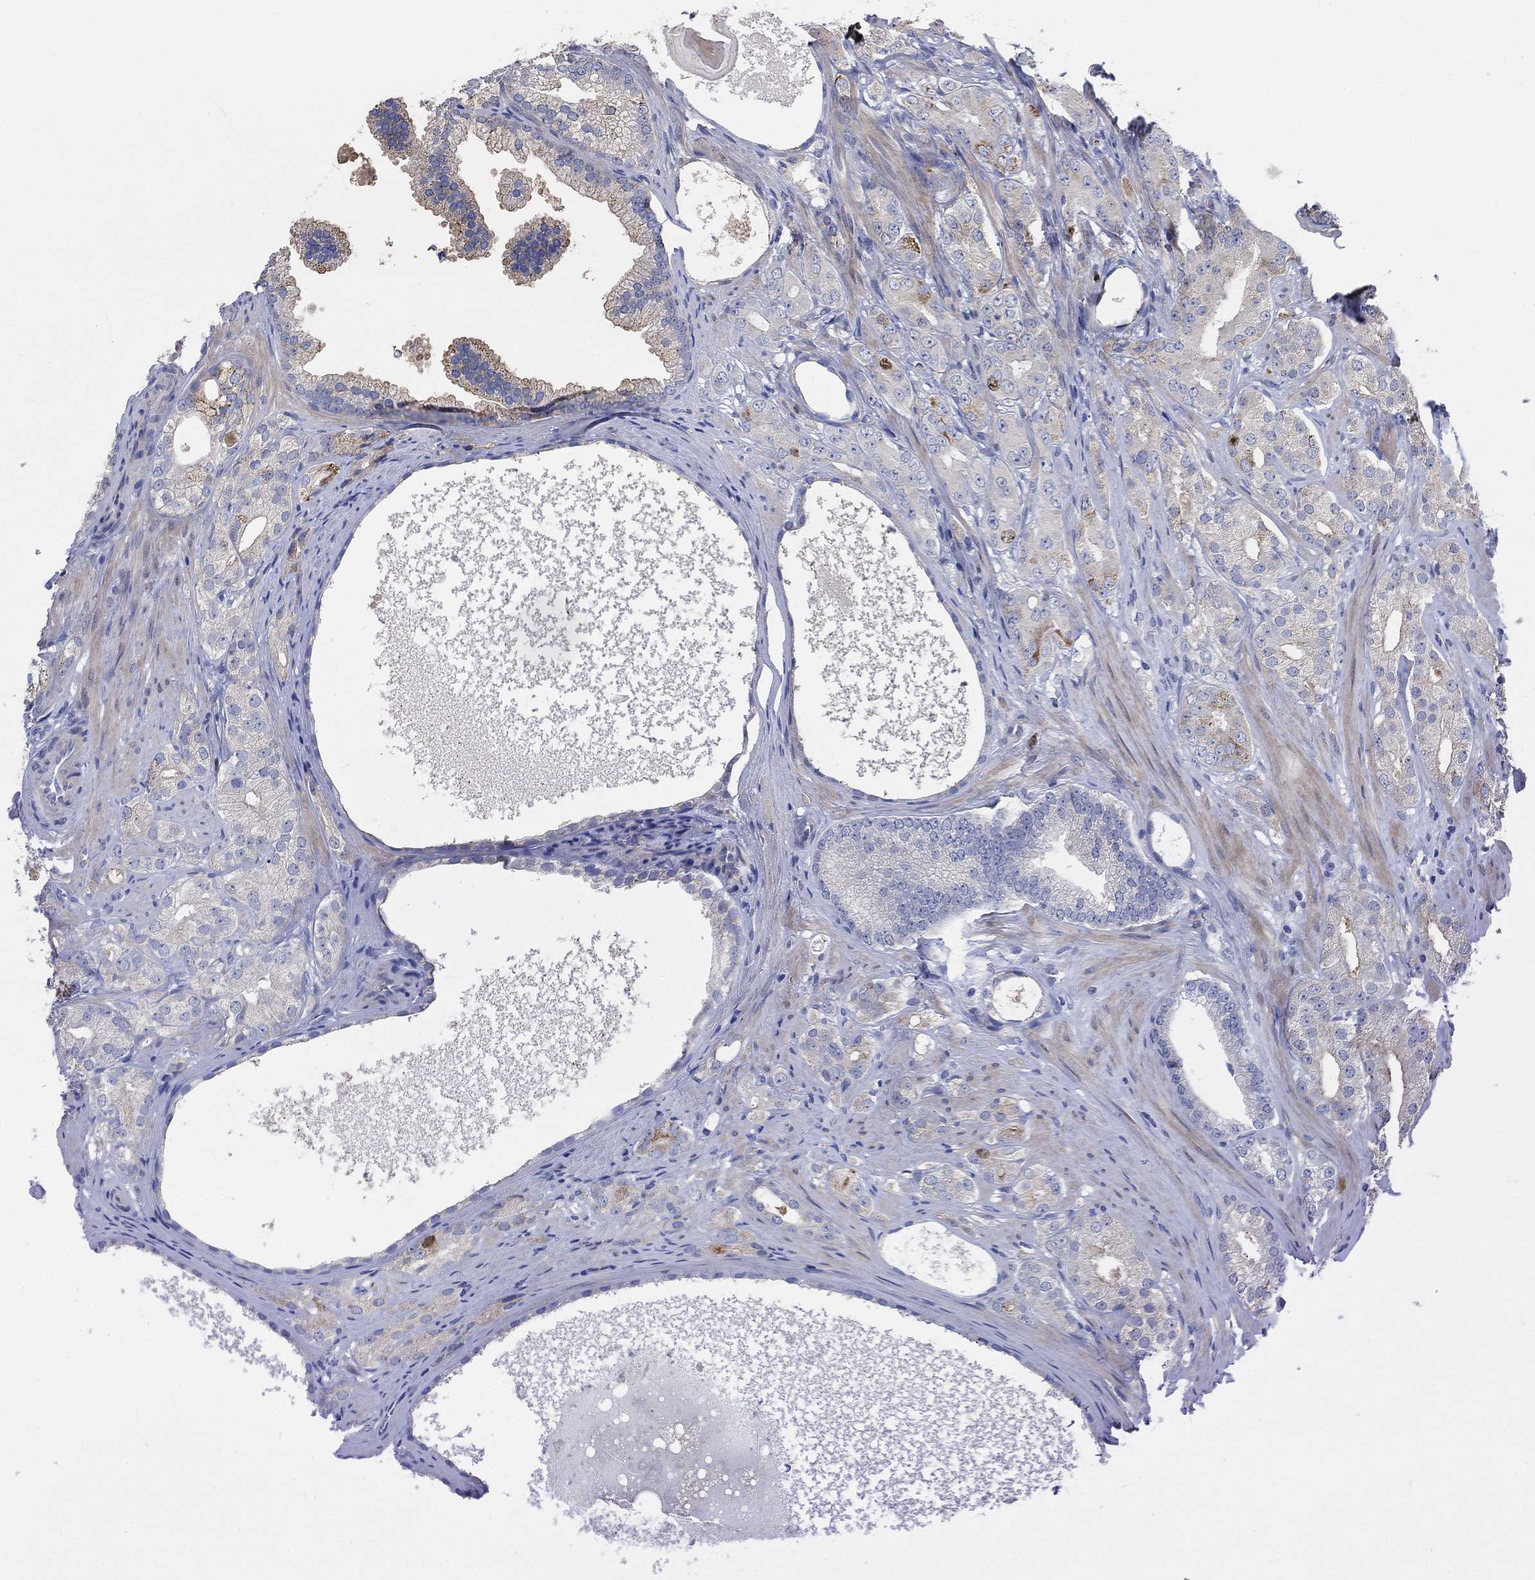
{"staining": {"intensity": "strong", "quantity": "<25%", "location": "cytoplasmic/membranous,nuclear"}, "tissue": "prostate cancer", "cell_type": "Tumor cells", "image_type": "cancer", "snomed": [{"axis": "morphology", "description": "Adenocarcinoma, High grade"}, {"axis": "topography", "description": "Prostate and seminal vesicle, NOS"}], "caption": "Protein expression analysis of human high-grade adenocarcinoma (prostate) reveals strong cytoplasmic/membranous and nuclear expression in about <25% of tumor cells. (DAB IHC with brightfield microscopy, high magnification).", "gene": "PRC1", "patient": {"sex": "male", "age": 62}}